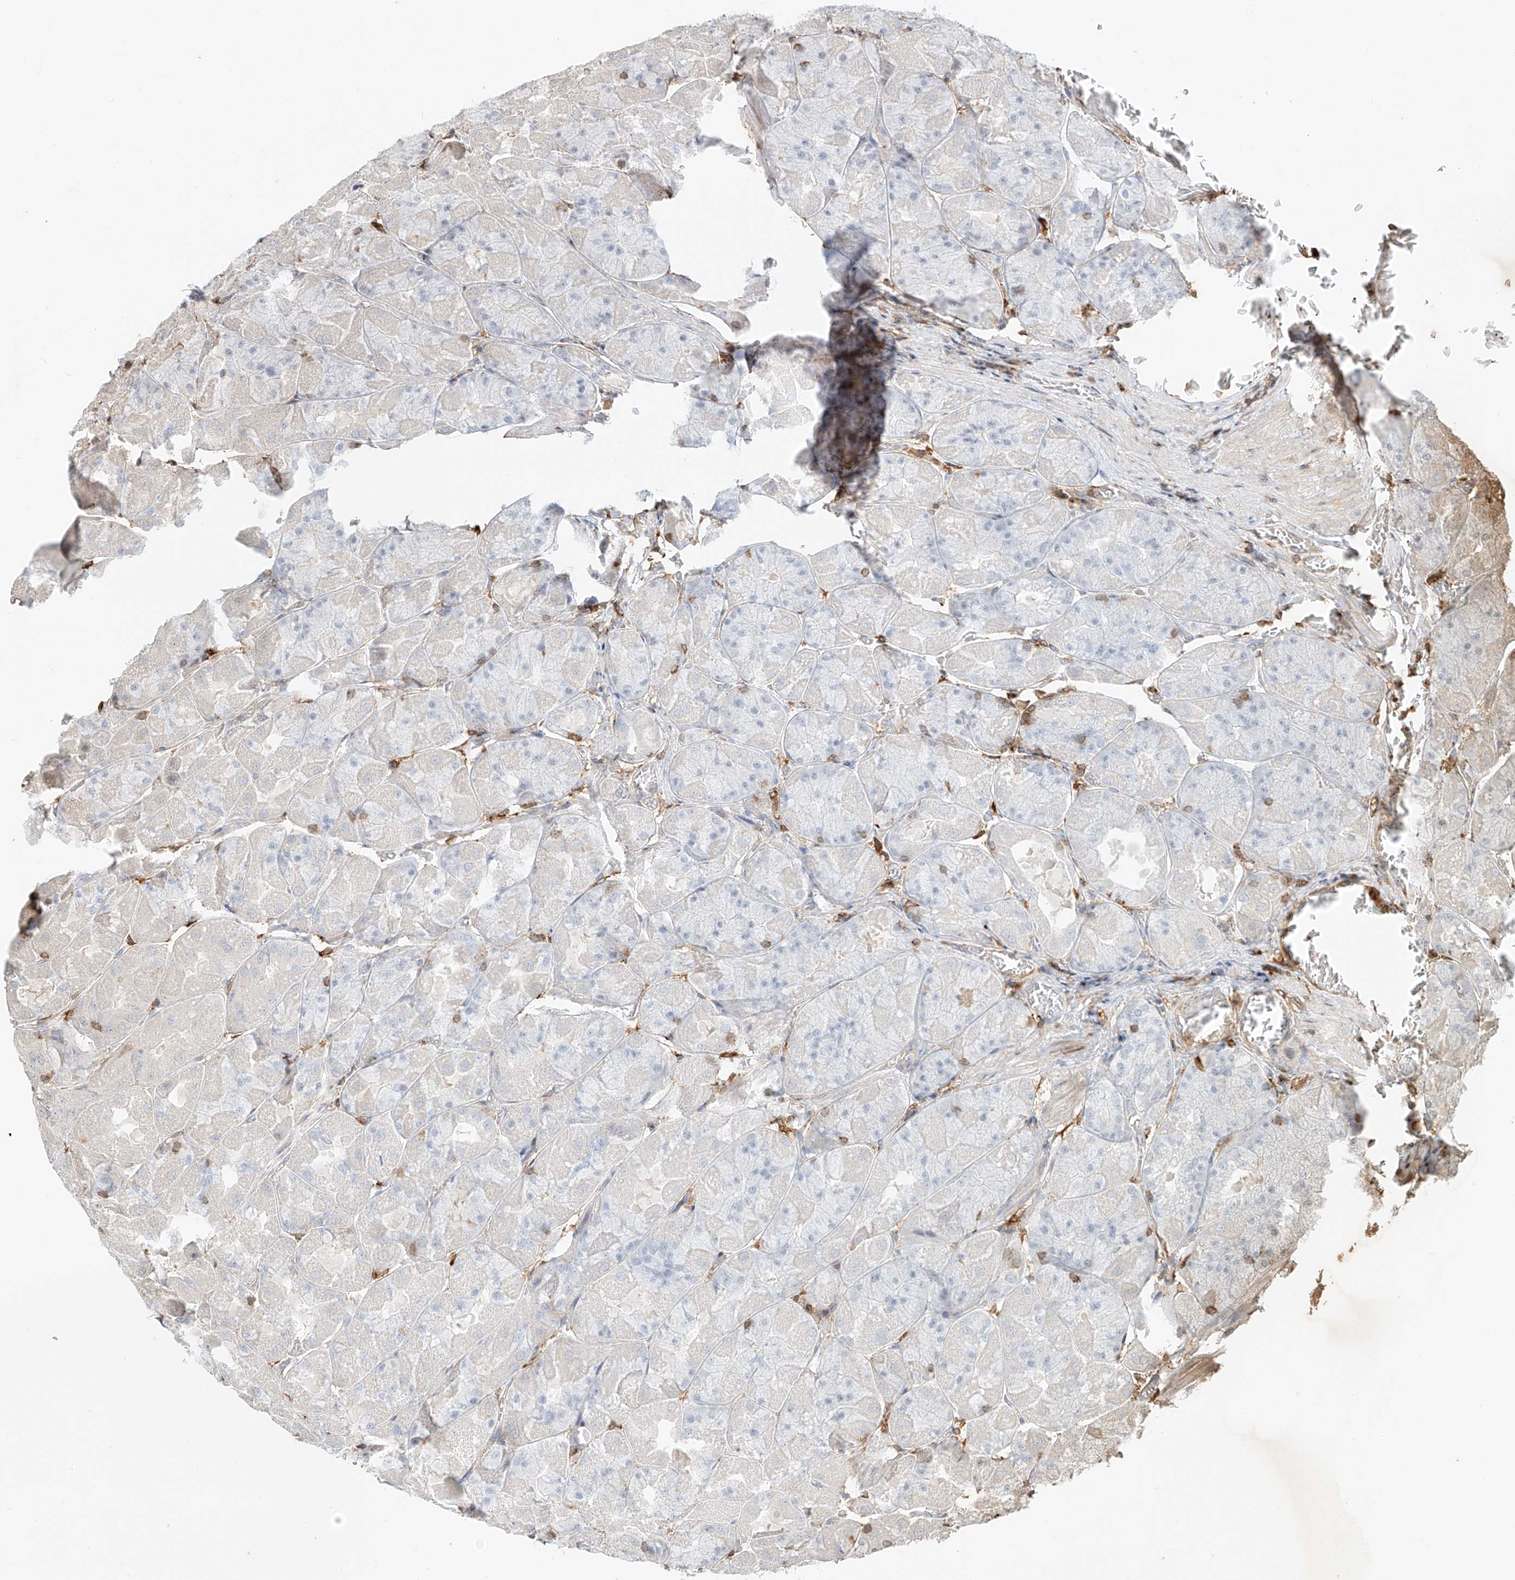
{"staining": {"intensity": "negative", "quantity": "none", "location": "none"}, "tissue": "stomach", "cell_type": "Glandular cells", "image_type": "normal", "snomed": [{"axis": "morphology", "description": "Normal tissue, NOS"}, {"axis": "topography", "description": "Stomach"}], "caption": "Immunohistochemical staining of normal human stomach exhibits no significant staining in glandular cells. Nuclei are stained in blue.", "gene": "CEP162", "patient": {"sex": "female", "age": 61}}